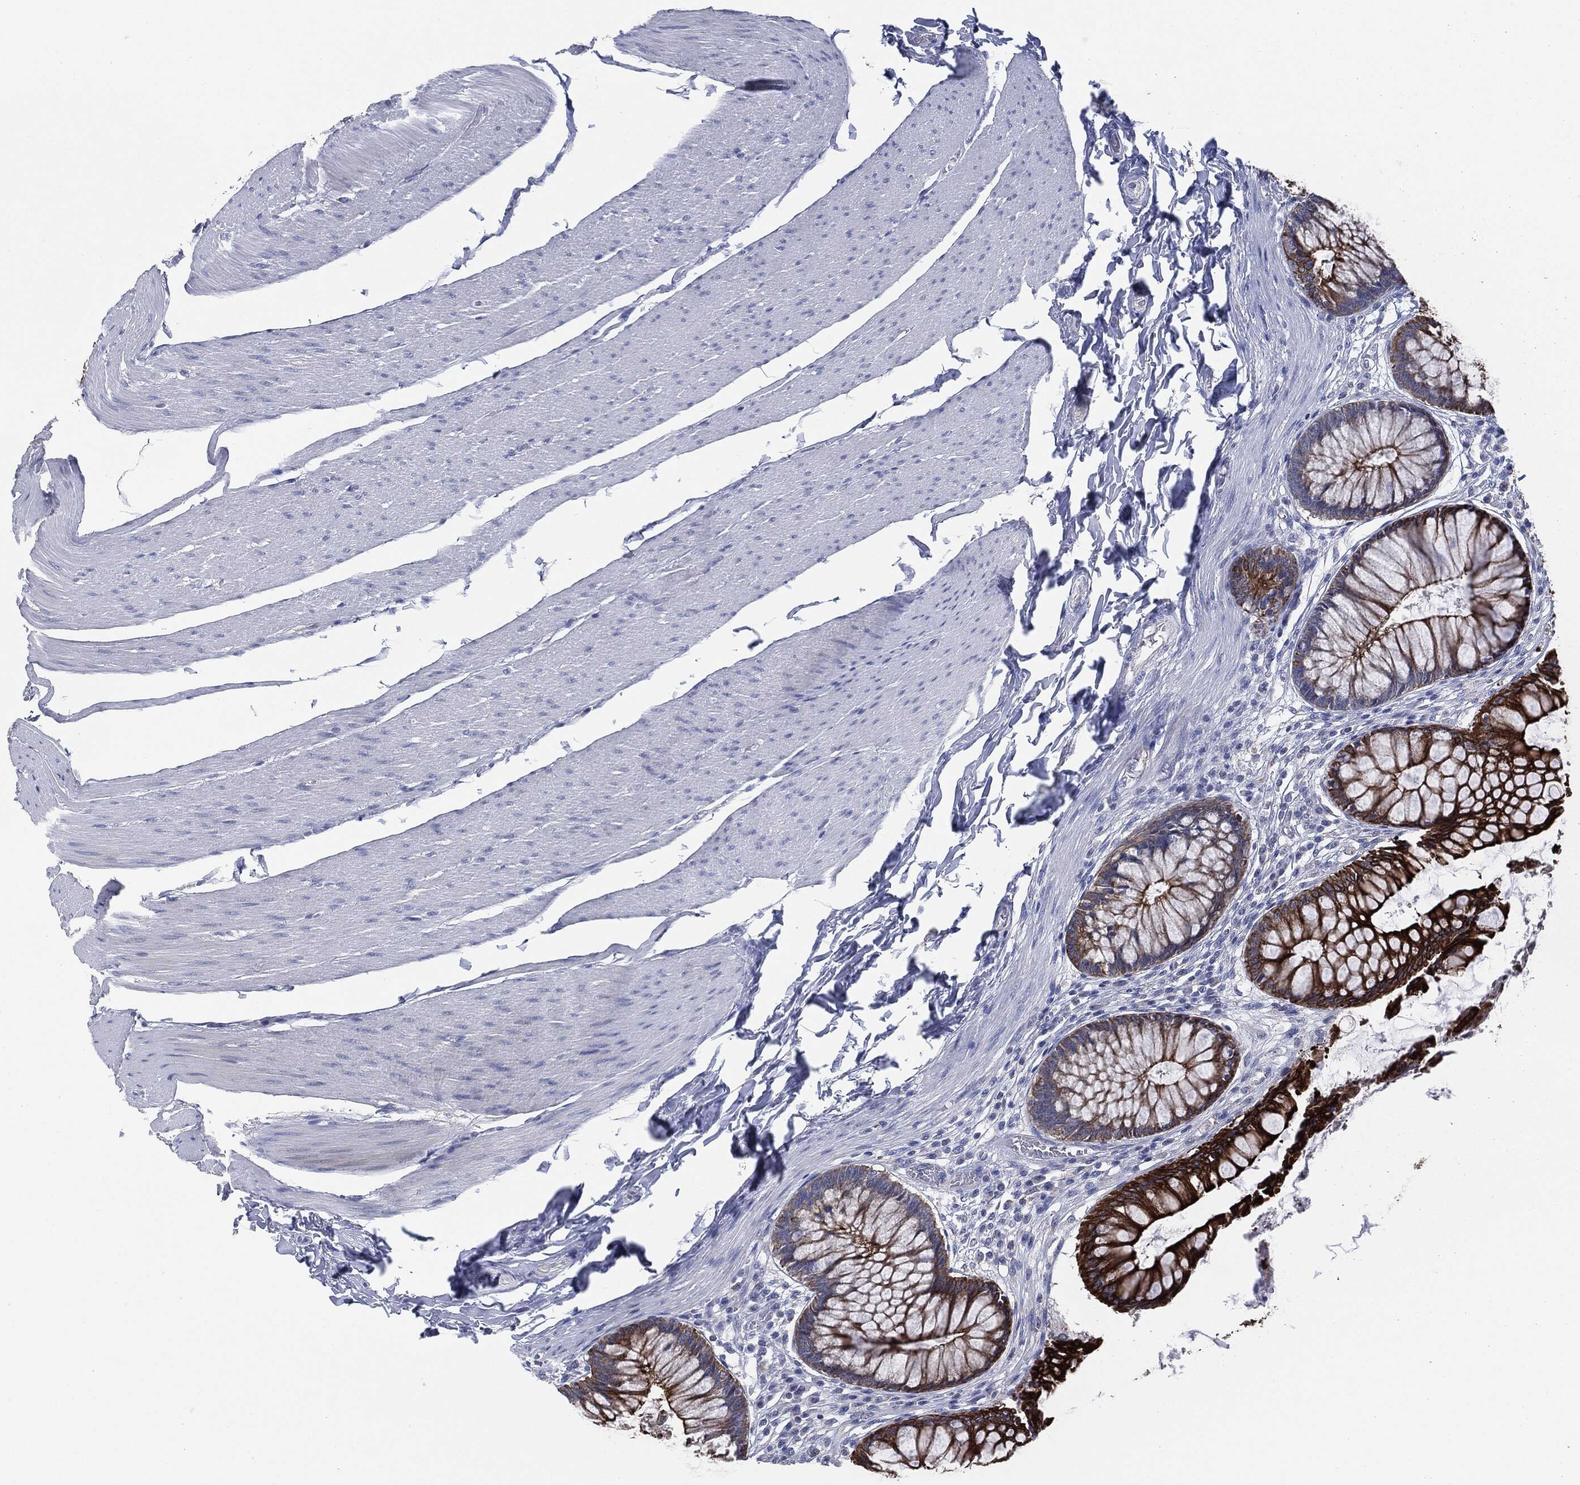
{"staining": {"intensity": "strong", "quantity": ">75%", "location": "cytoplasmic/membranous"}, "tissue": "rectum", "cell_type": "Glandular cells", "image_type": "normal", "snomed": [{"axis": "morphology", "description": "Normal tissue, NOS"}, {"axis": "topography", "description": "Rectum"}], "caption": "Rectum was stained to show a protein in brown. There is high levels of strong cytoplasmic/membranous staining in about >75% of glandular cells. (DAB (3,3'-diaminobenzidine) IHC with brightfield microscopy, high magnification).", "gene": "SHROOM2", "patient": {"sex": "female", "age": 58}}